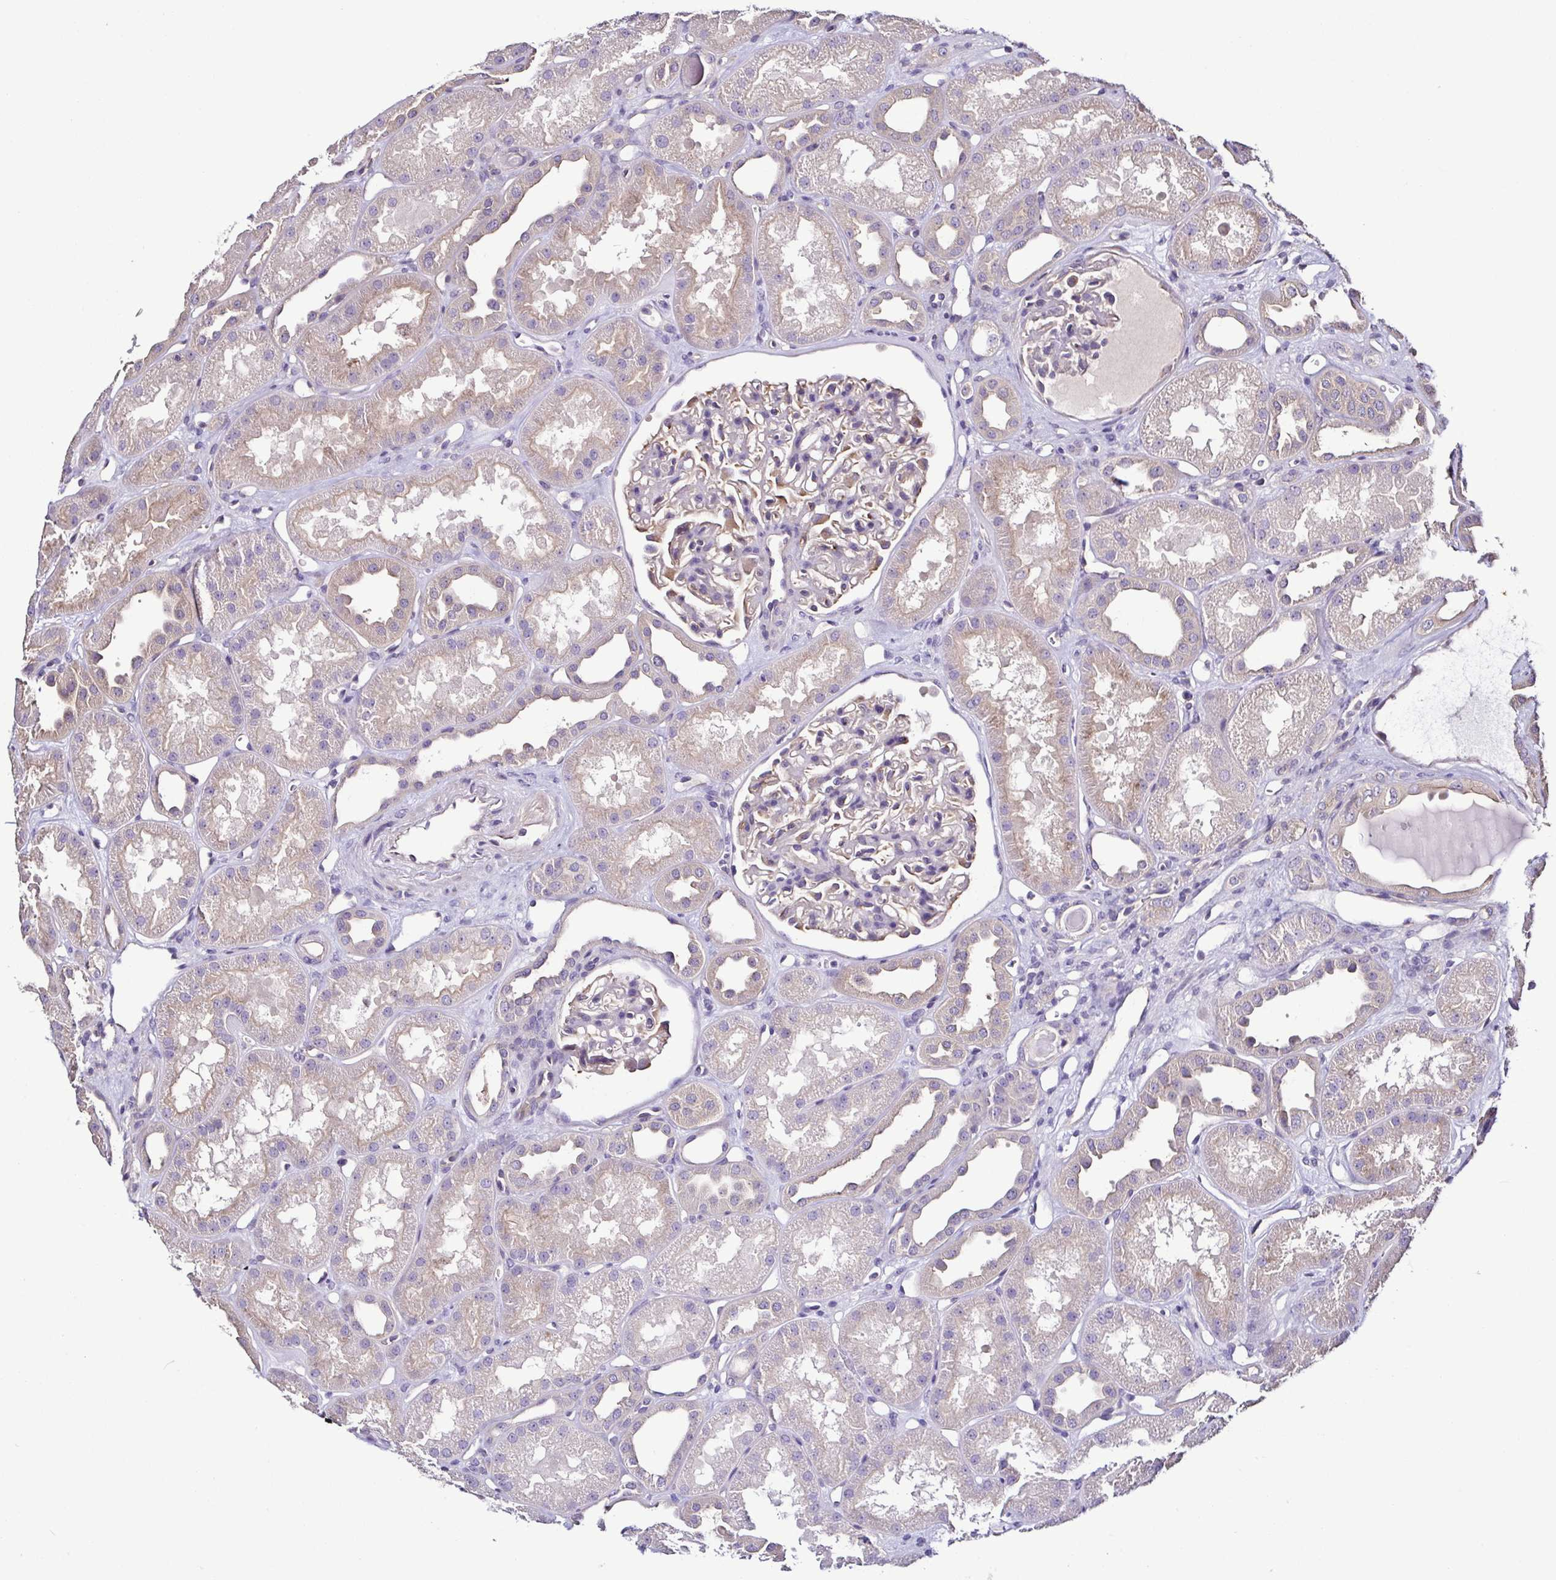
{"staining": {"intensity": "negative", "quantity": "none", "location": "none"}, "tissue": "kidney", "cell_type": "Cells in glomeruli", "image_type": "normal", "snomed": [{"axis": "morphology", "description": "Normal tissue, NOS"}, {"axis": "topography", "description": "Kidney"}], "caption": "The histopathology image displays no staining of cells in glomeruli in benign kidney. (DAB immunohistochemistry visualized using brightfield microscopy, high magnification).", "gene": "LMOD2", "patient": {"sex": "male", "age": 61}}